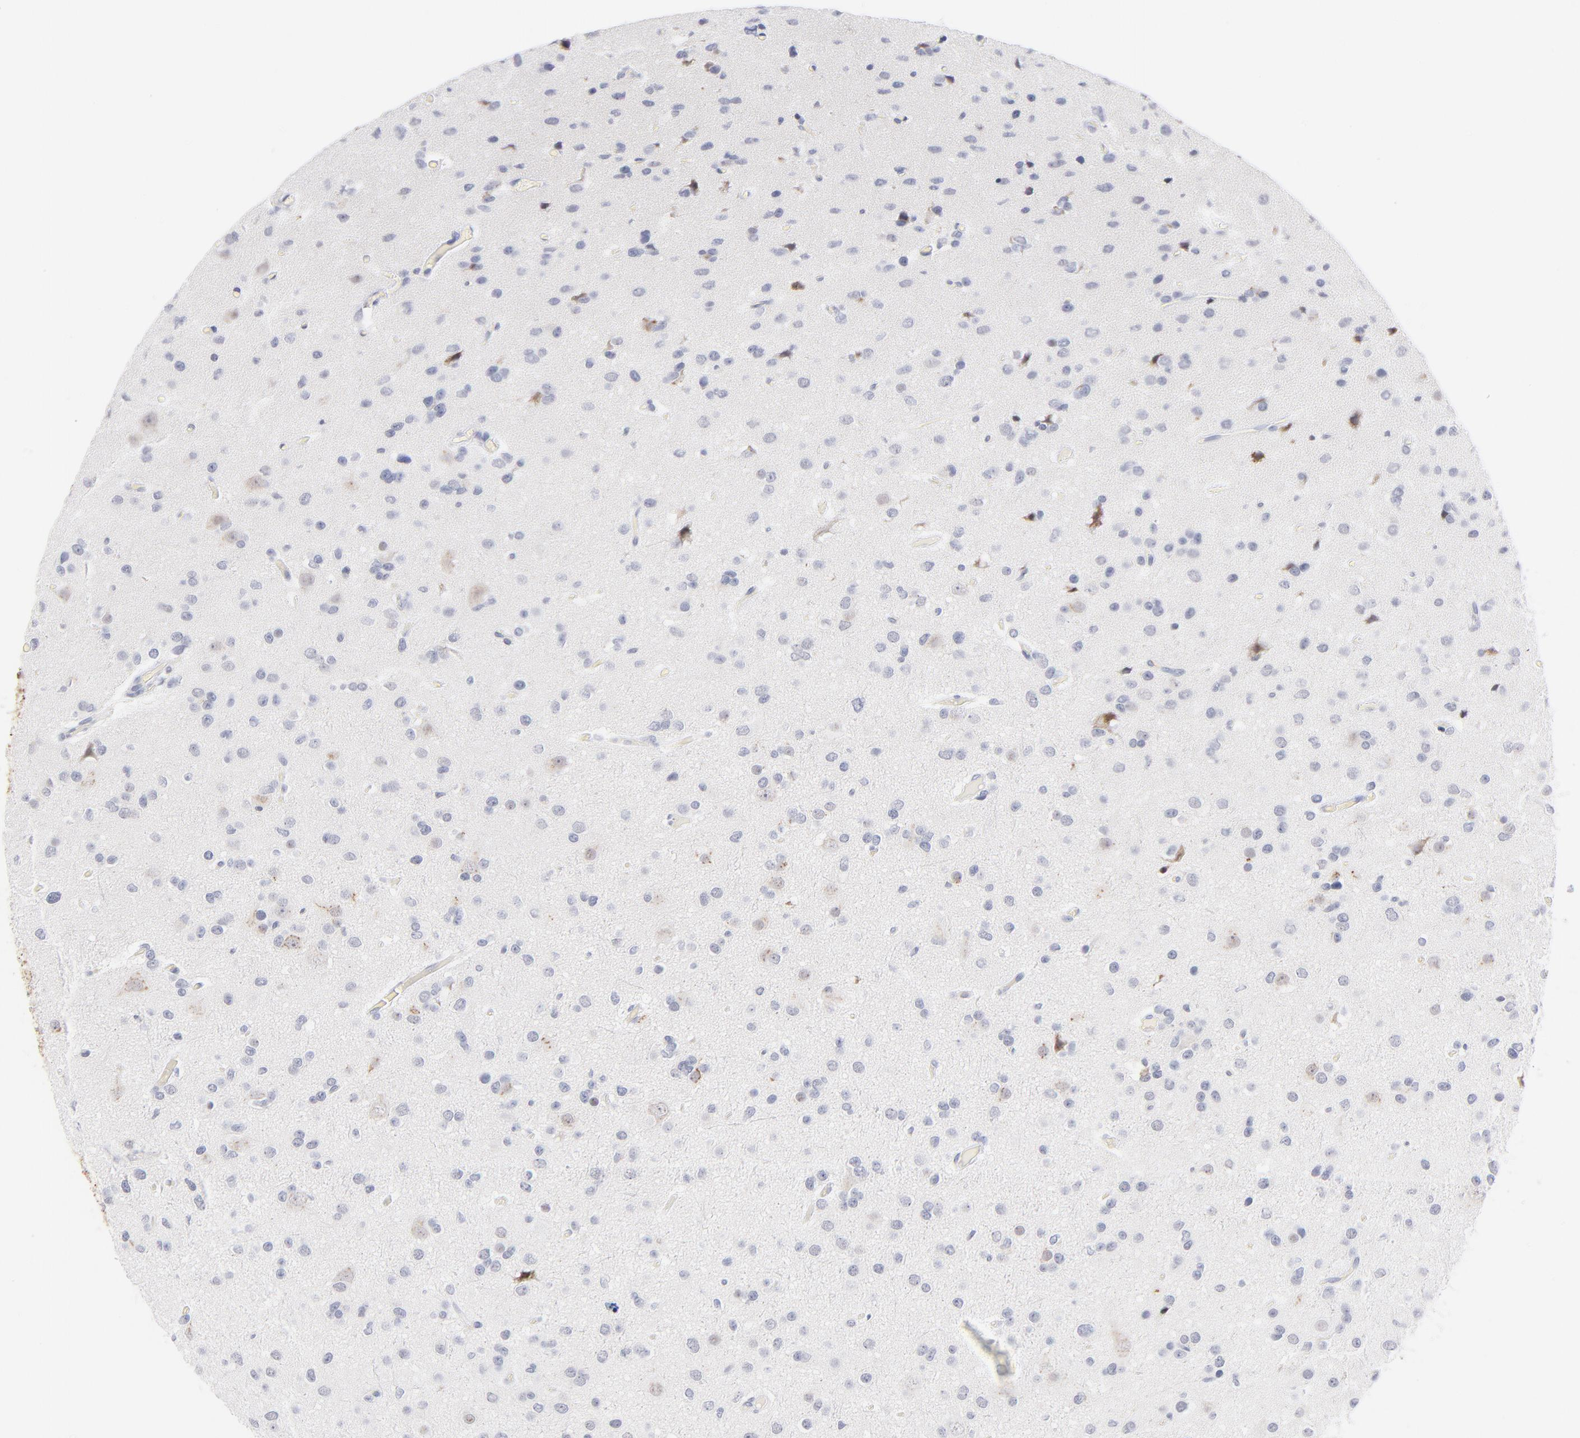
{"staining": {"intensity": "negative", "quantity": "none", "location": "none"}, "tissue": "glioma", "cell_type": "Tumor cells", "image_type": "cancer", "snomed": [{"axis": "morphology", "description": "Glioma, malignant, Low grade"}, {"axis": "topography", "description": "Brain"}], "caption": "High power microscopy micrograph of an immunohistochemistry (IHC) image of malignant glioma (low-grade), revealing no significant staining in tumor cells.", "gene": "KHNYN", "patient": {"sex": "male", "age": 42}}